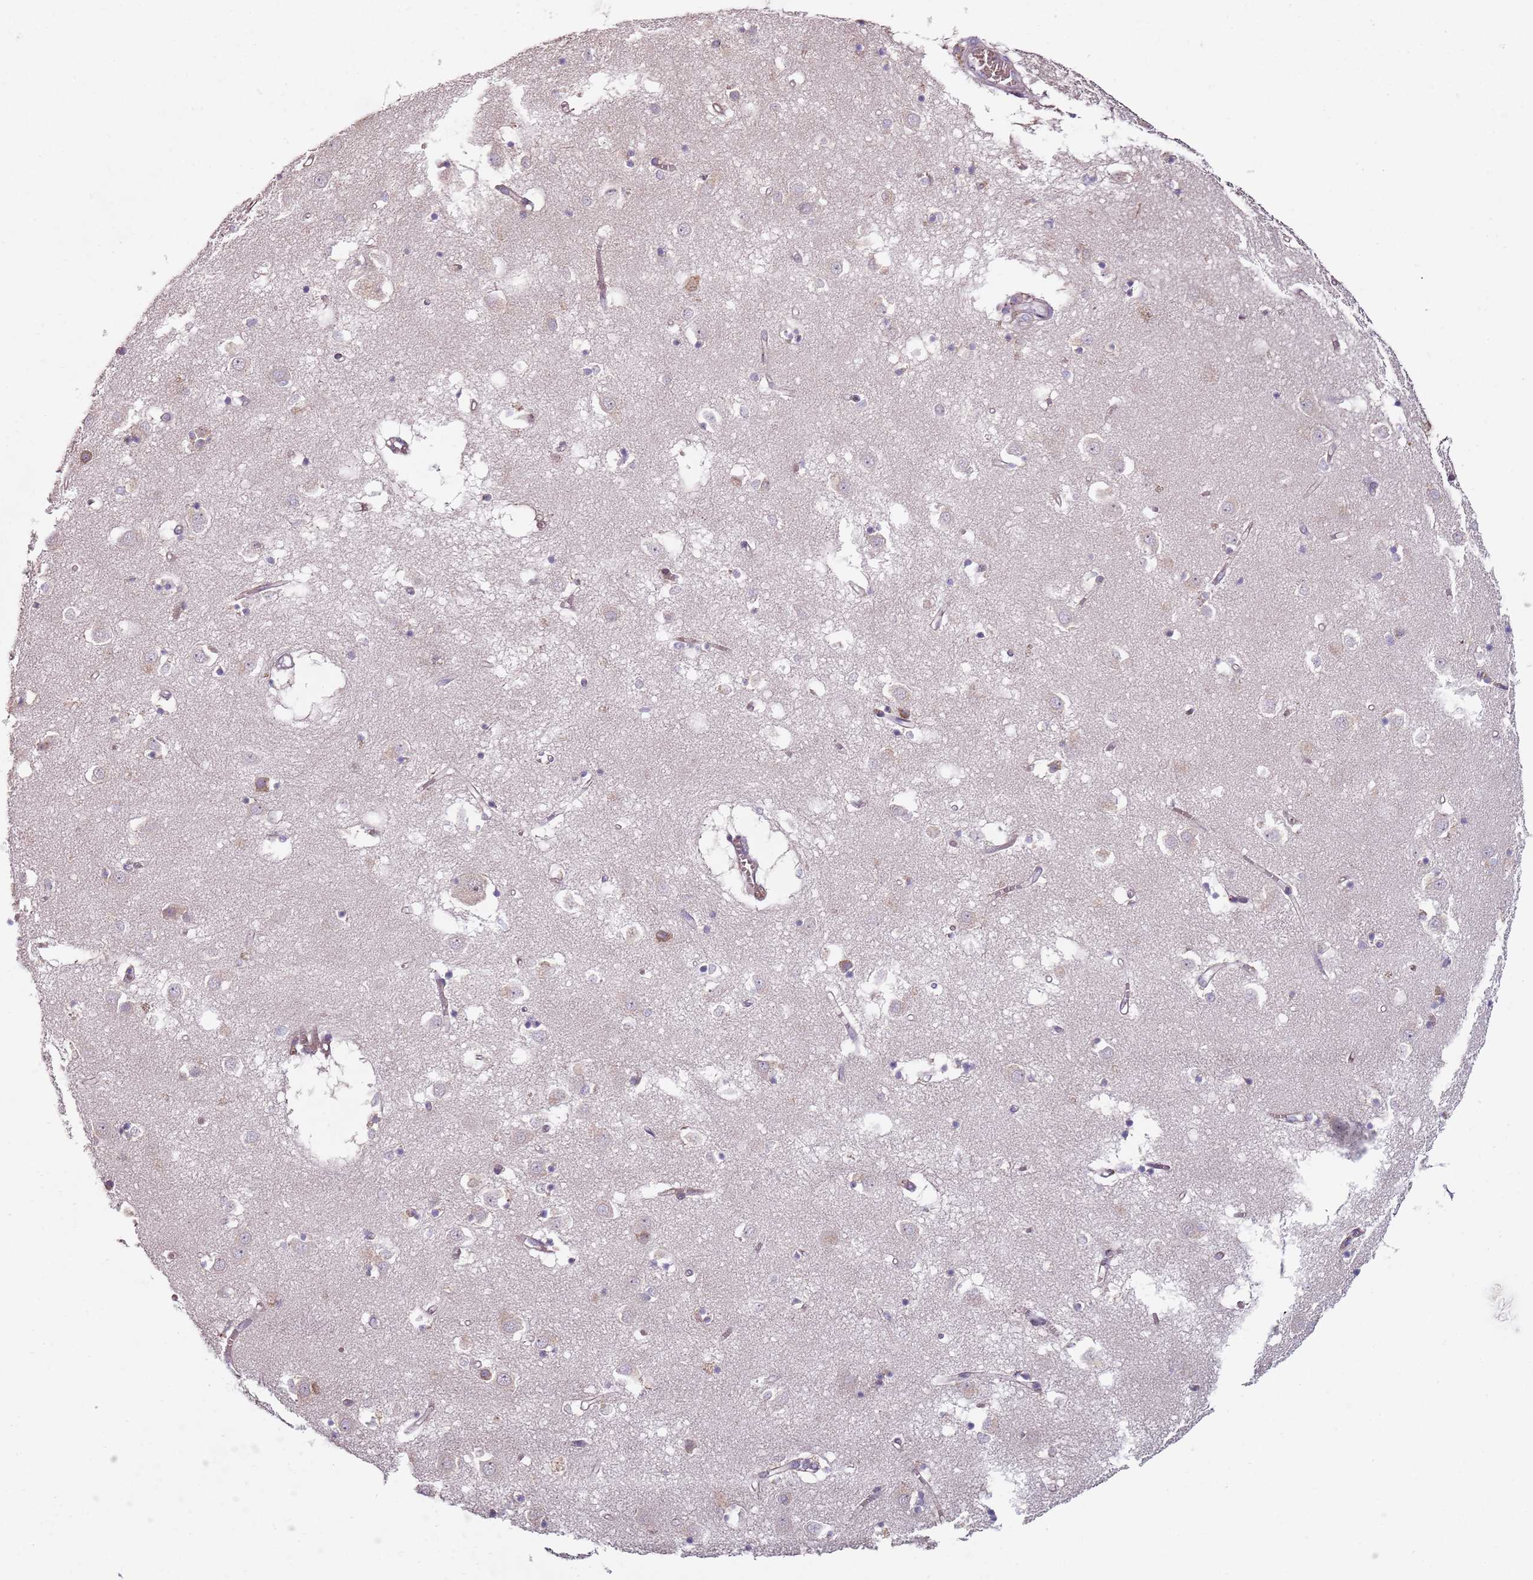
{"staining": {"intensity": "weak", "quantity": "<25%", "location": "cytoplasmic/membranous"}, "tissue": "caudate", "cell_type": "Glial cells", "image_type": "normal", "snomed": [{"axis": "morphology", "description": "Normal tissue, NOS"}, {"axis": "topography", "description": "Lateral ventricle wall"}], "caption": "The photomicrograph demonstrates no significant staining in glial cells of caudate. Brightfield microscopy of immunohistochemistry (IHC) stained with DAB (3,3'-diaminobenzidine) (brown) and hematoxylin (blue), captured at high magnification.", "gene": "SPATA2", "patient": {"sex": "male", "age": 70}}